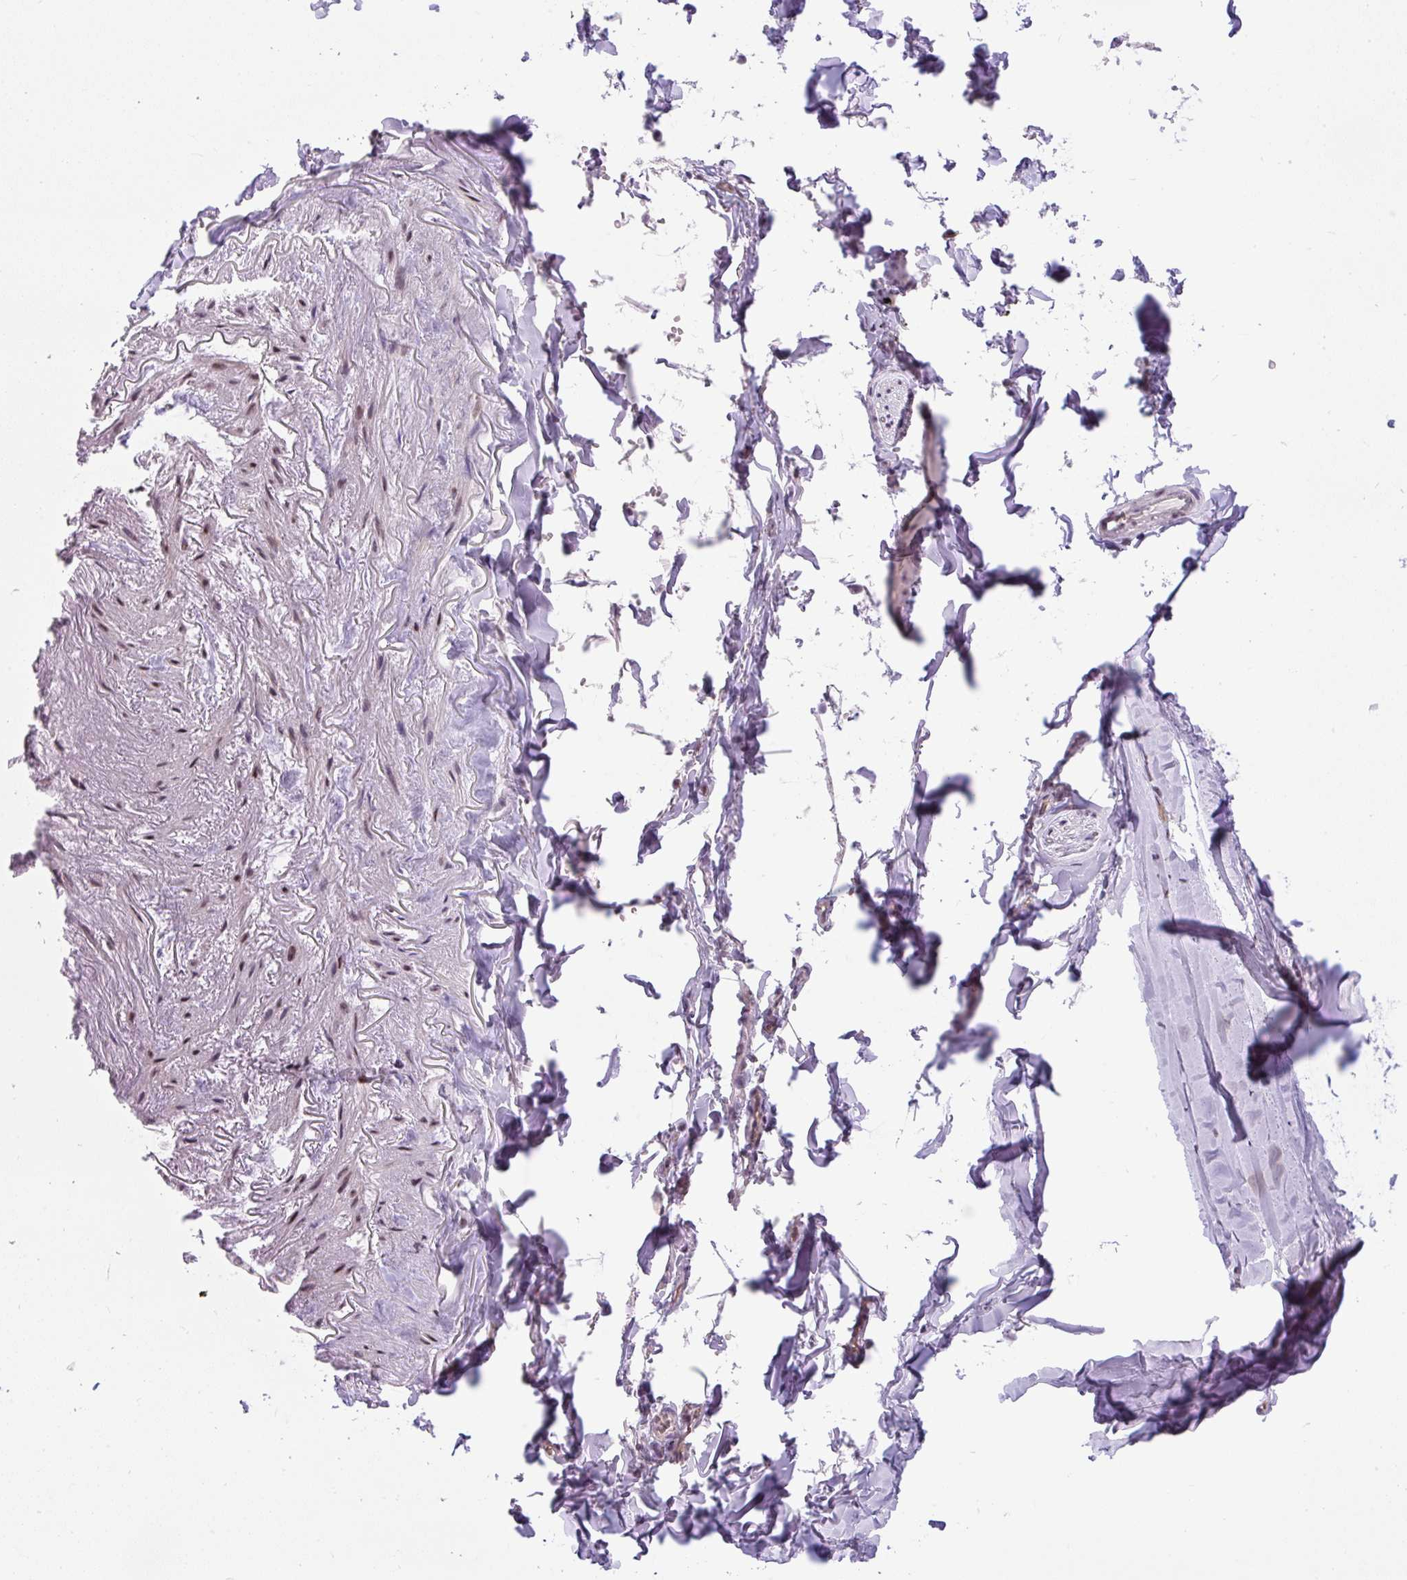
{"staining": {"intensity": "negative", "quantity": "none", "location": "none"}, "tissue": "soft tissue", "cell_type": "Fibroblasts", "image_type": "normal", "snomed": [{"axis": "morphology", "description": "Normal tissue, NOS"}, {"axis": "topography", "description": "Cartilage tissue"}, {"axis": "topography", "description": "Bronchus"}, {"axis": "topography", "description": "Peripheral nerve tissue"}], "caption": "Fibroblasts are negative for protein expression in benign human soft tissue. The staining was performed using DAB (3,3'-diaminobenzidine) to visualize the protein expression in brown, while the nuclei were stained in blue with hematoxylin (Magnification: 20x).", "gene": "SMC5", "patient": {"sex": "female", "age": 59}}